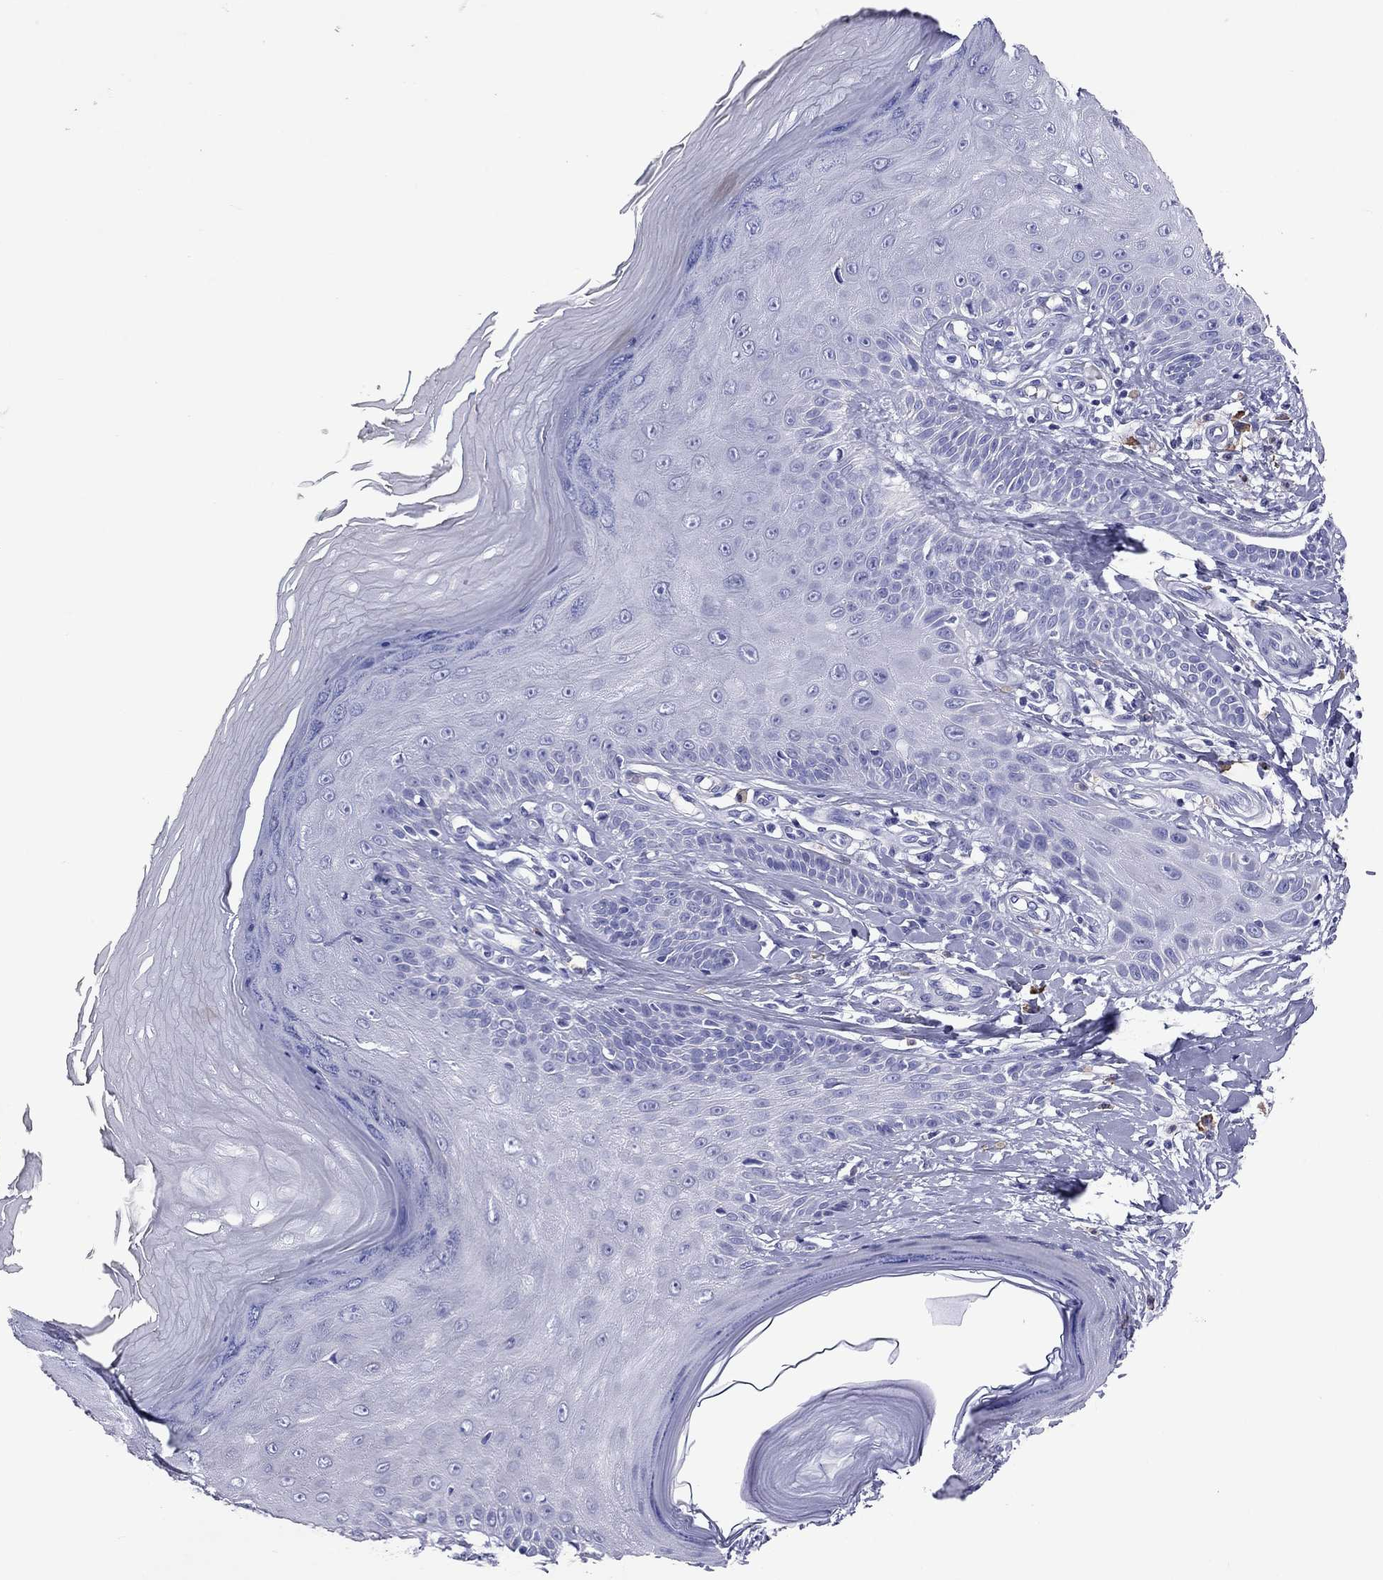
{"staining": {"intensity": "negative", "quantity": "none", "location": "none"}, "tissue": "skin", "cell_type": "Fibroblasts", "image_type": "normal", "snomed": [{"axis": "morphology", "description": "Normal tissue, NOS"}, {"axis": "morphology", "description": "Inflammation, NOS"}, {"axis": "morphology", "description": "Fibrosis, NOS"}, {"axis": "topography", "description": "Skin"}], "caption": "DAB (3,3'-diaminobenzidine) immunohistochemical staining of benign skin displays no significant staining in fibroblasts. Brightfield microscopy of immunohistochemistry stained with DAB (brown) and hematoxylin (blue), captured at high magnification.", "gene": "CALHM1", "patient": {"sex": "male", "age": 71}}